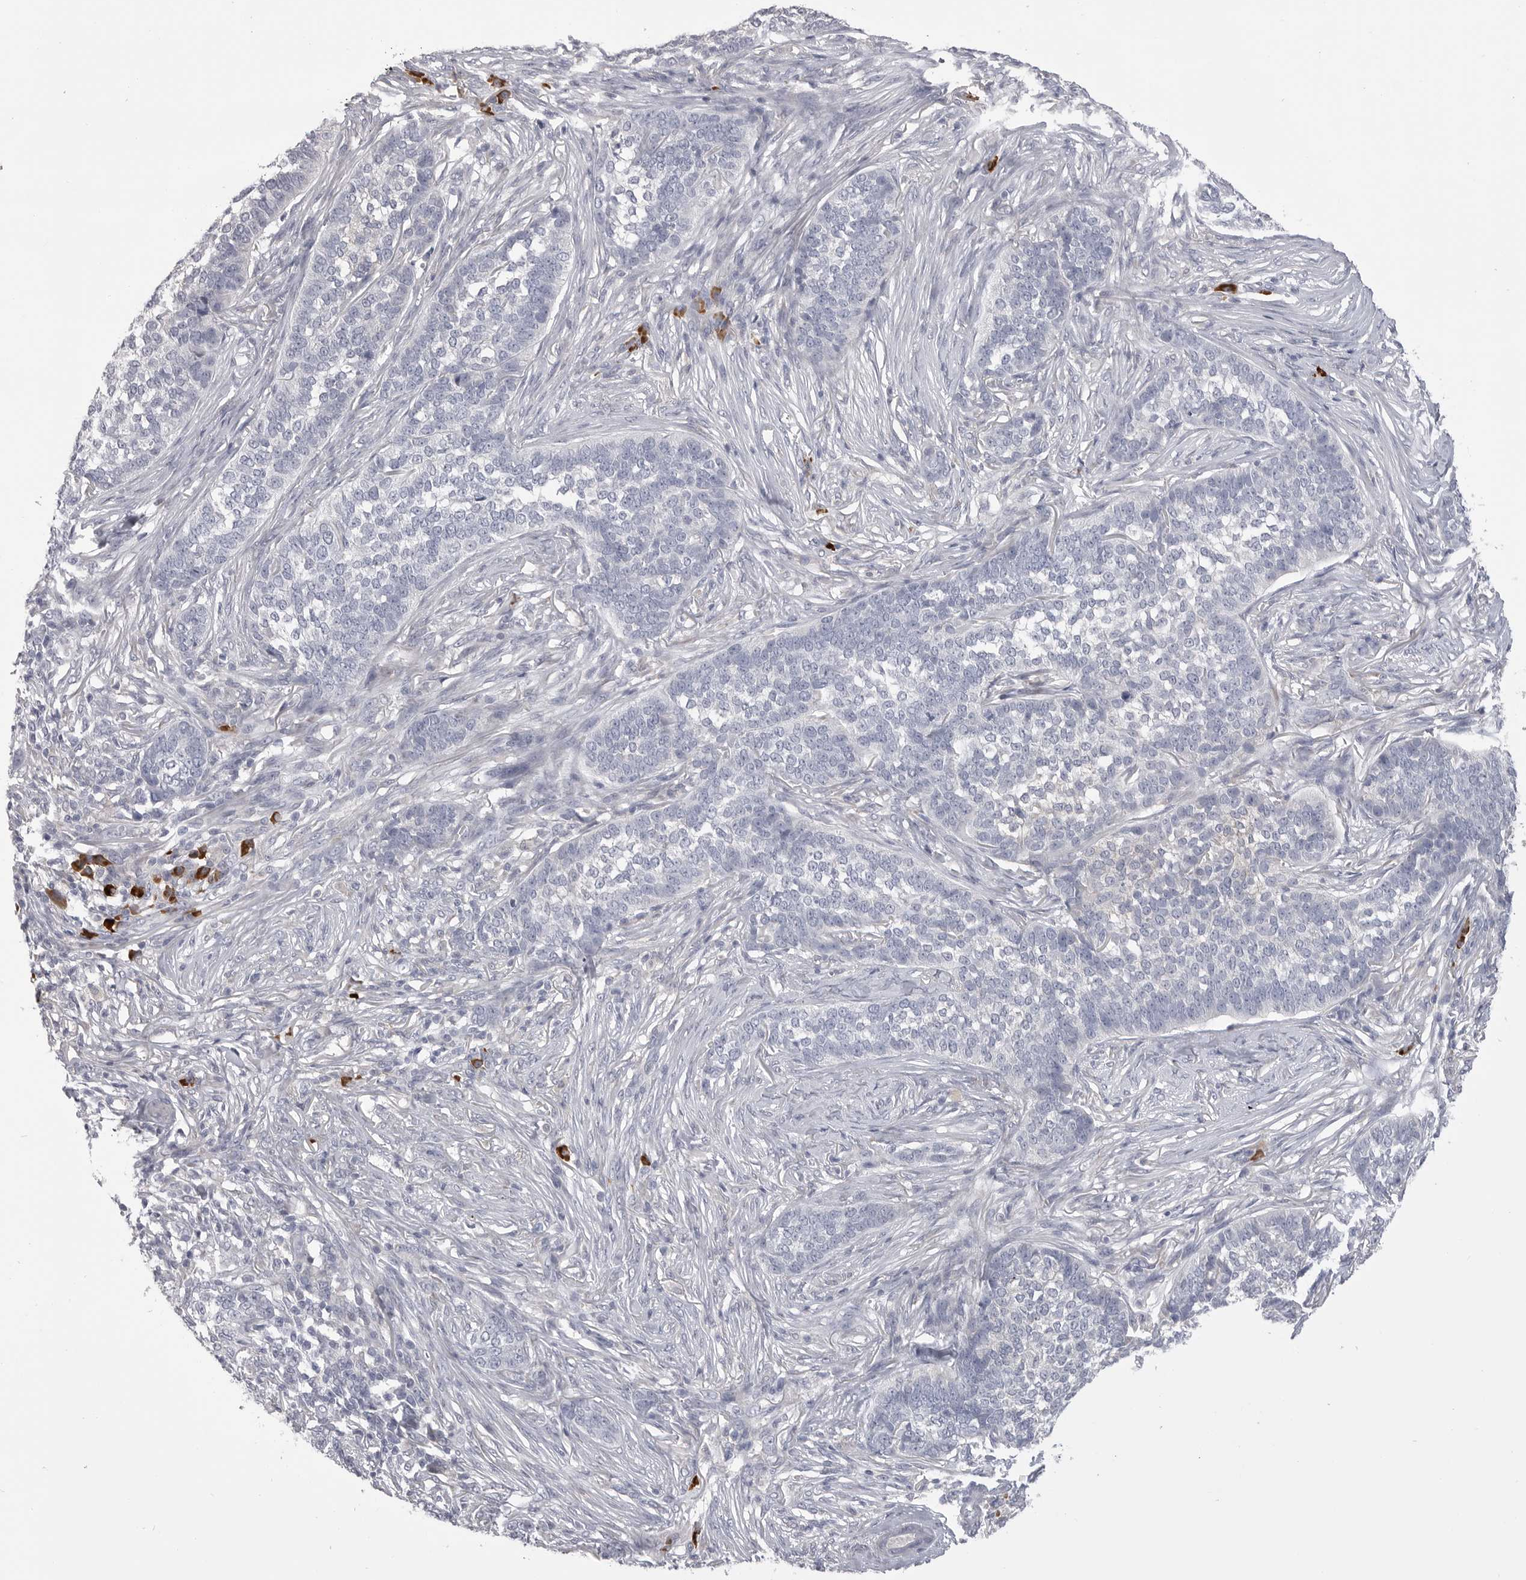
{"staining": {"intensity": "negative", "quantity": "none", "location": "none"}, "tissue": "skin cancer", "cell_type": "Tumor cells", "image_type": "cancer", "snomed": [{"axis": "morphology", "description": "Basal cell carcinoma"}, {"axis": "topography", "description": "Skin"}], "caption": "Tumor cells are negative for brown protein staining in skin cancer. Brightfield microscopy of IHC stained with DAB (brown) and hematoxylin (blue), captured at high magnification.", "gene": "FKBP2", "patient": {"sex": "male", "age": 85}}